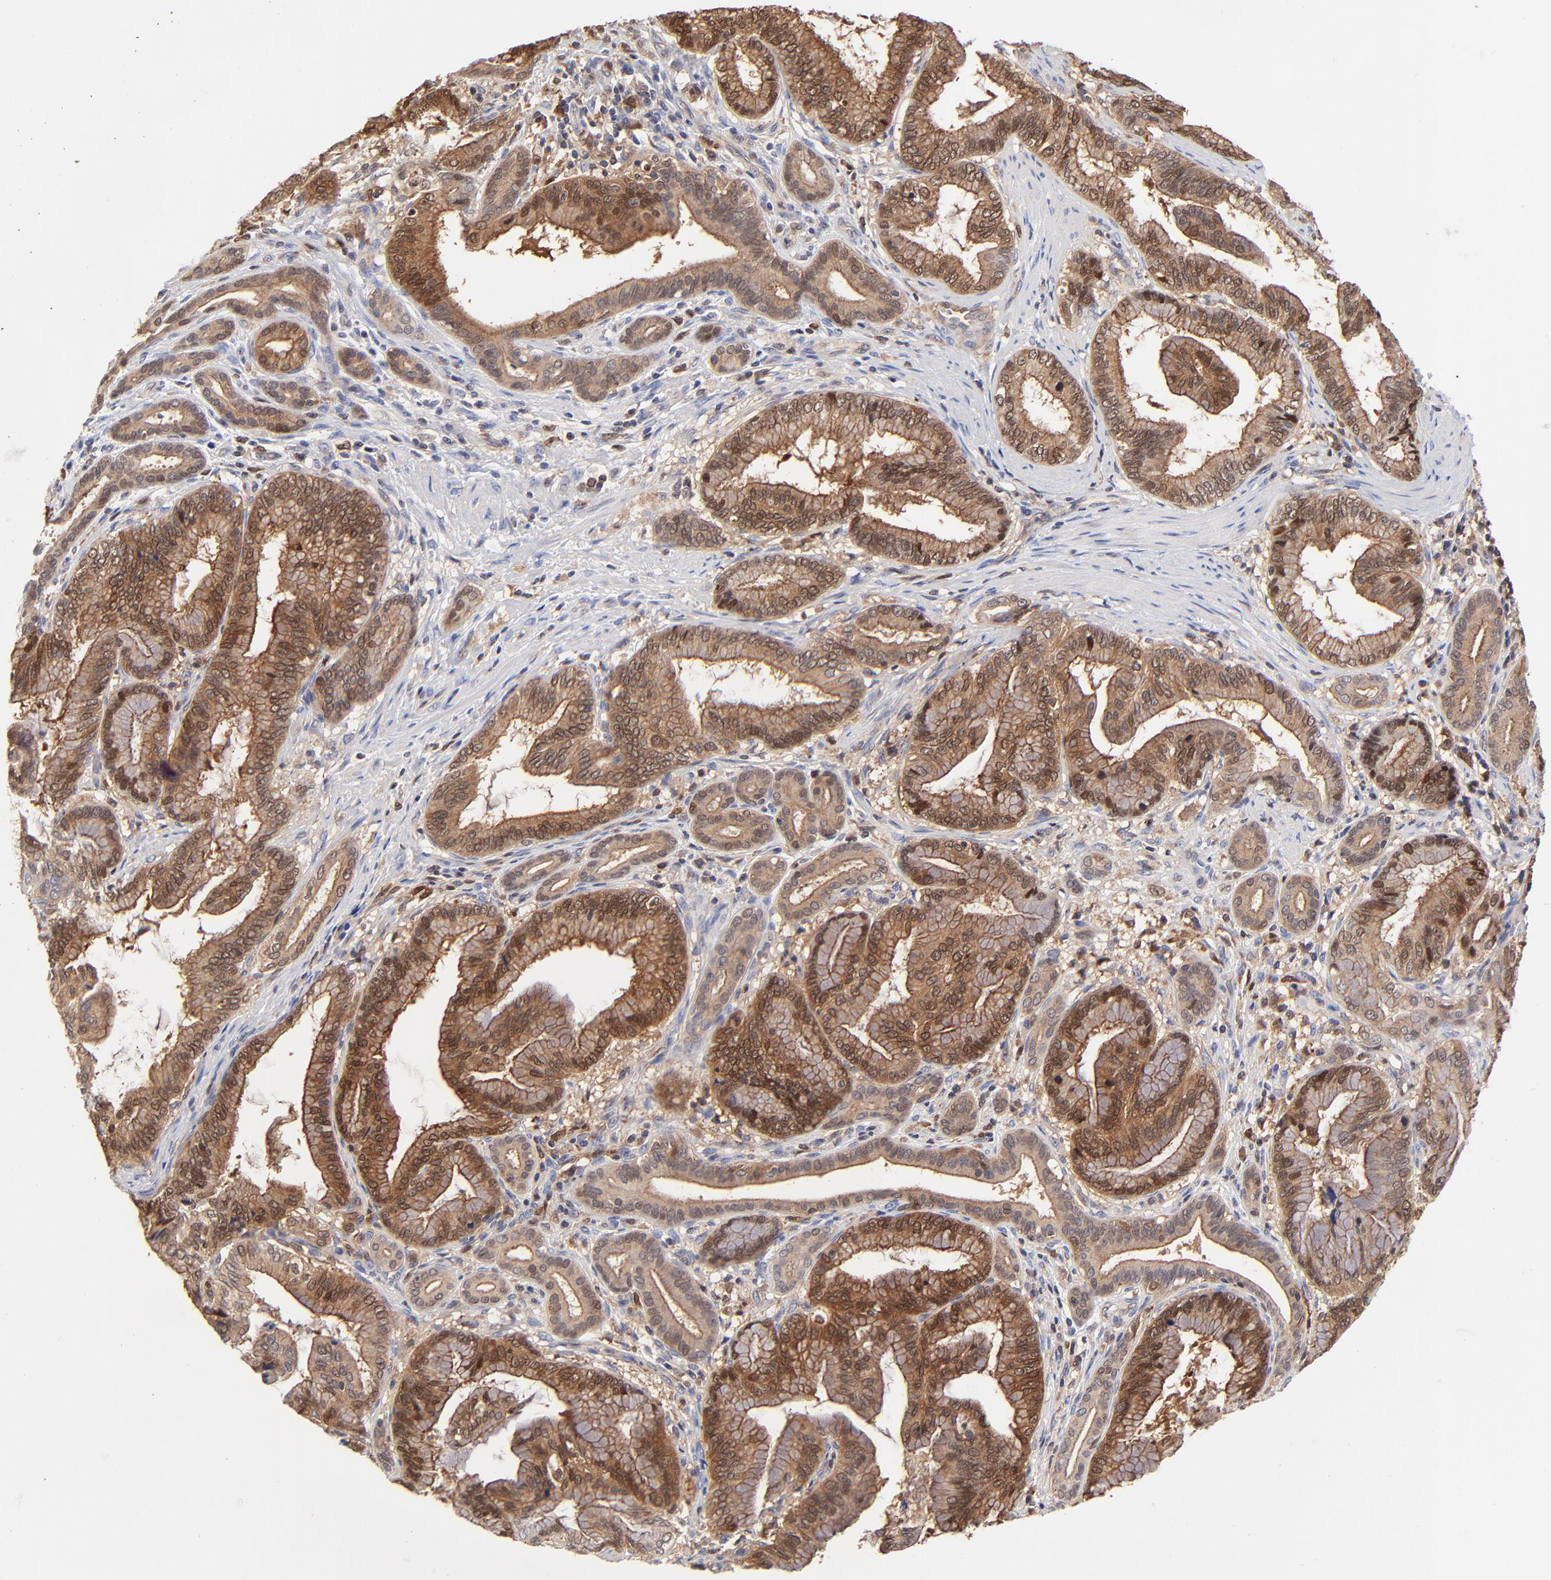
{"staining": {"intensity": "moderate", "quantity": ">75%", "location": "cytoplasmic/membranous,nuclear"}, "tissue": "pancreatic cancer", "cell_type": "Tumor cells", "image_type": "cancer", "snomed": [{"axis": "morphology", "description": "Adenocarcinoma, NOS"}, {"axis": "topography", "description": "Pancreas"}], "caption": "Adenocarcinoma (pancreatic) stained with a protein marker reveals moderate staining in tumor cells.", "gene": "DCTPP1", "patient": {"sex": "female", "age": 64}}